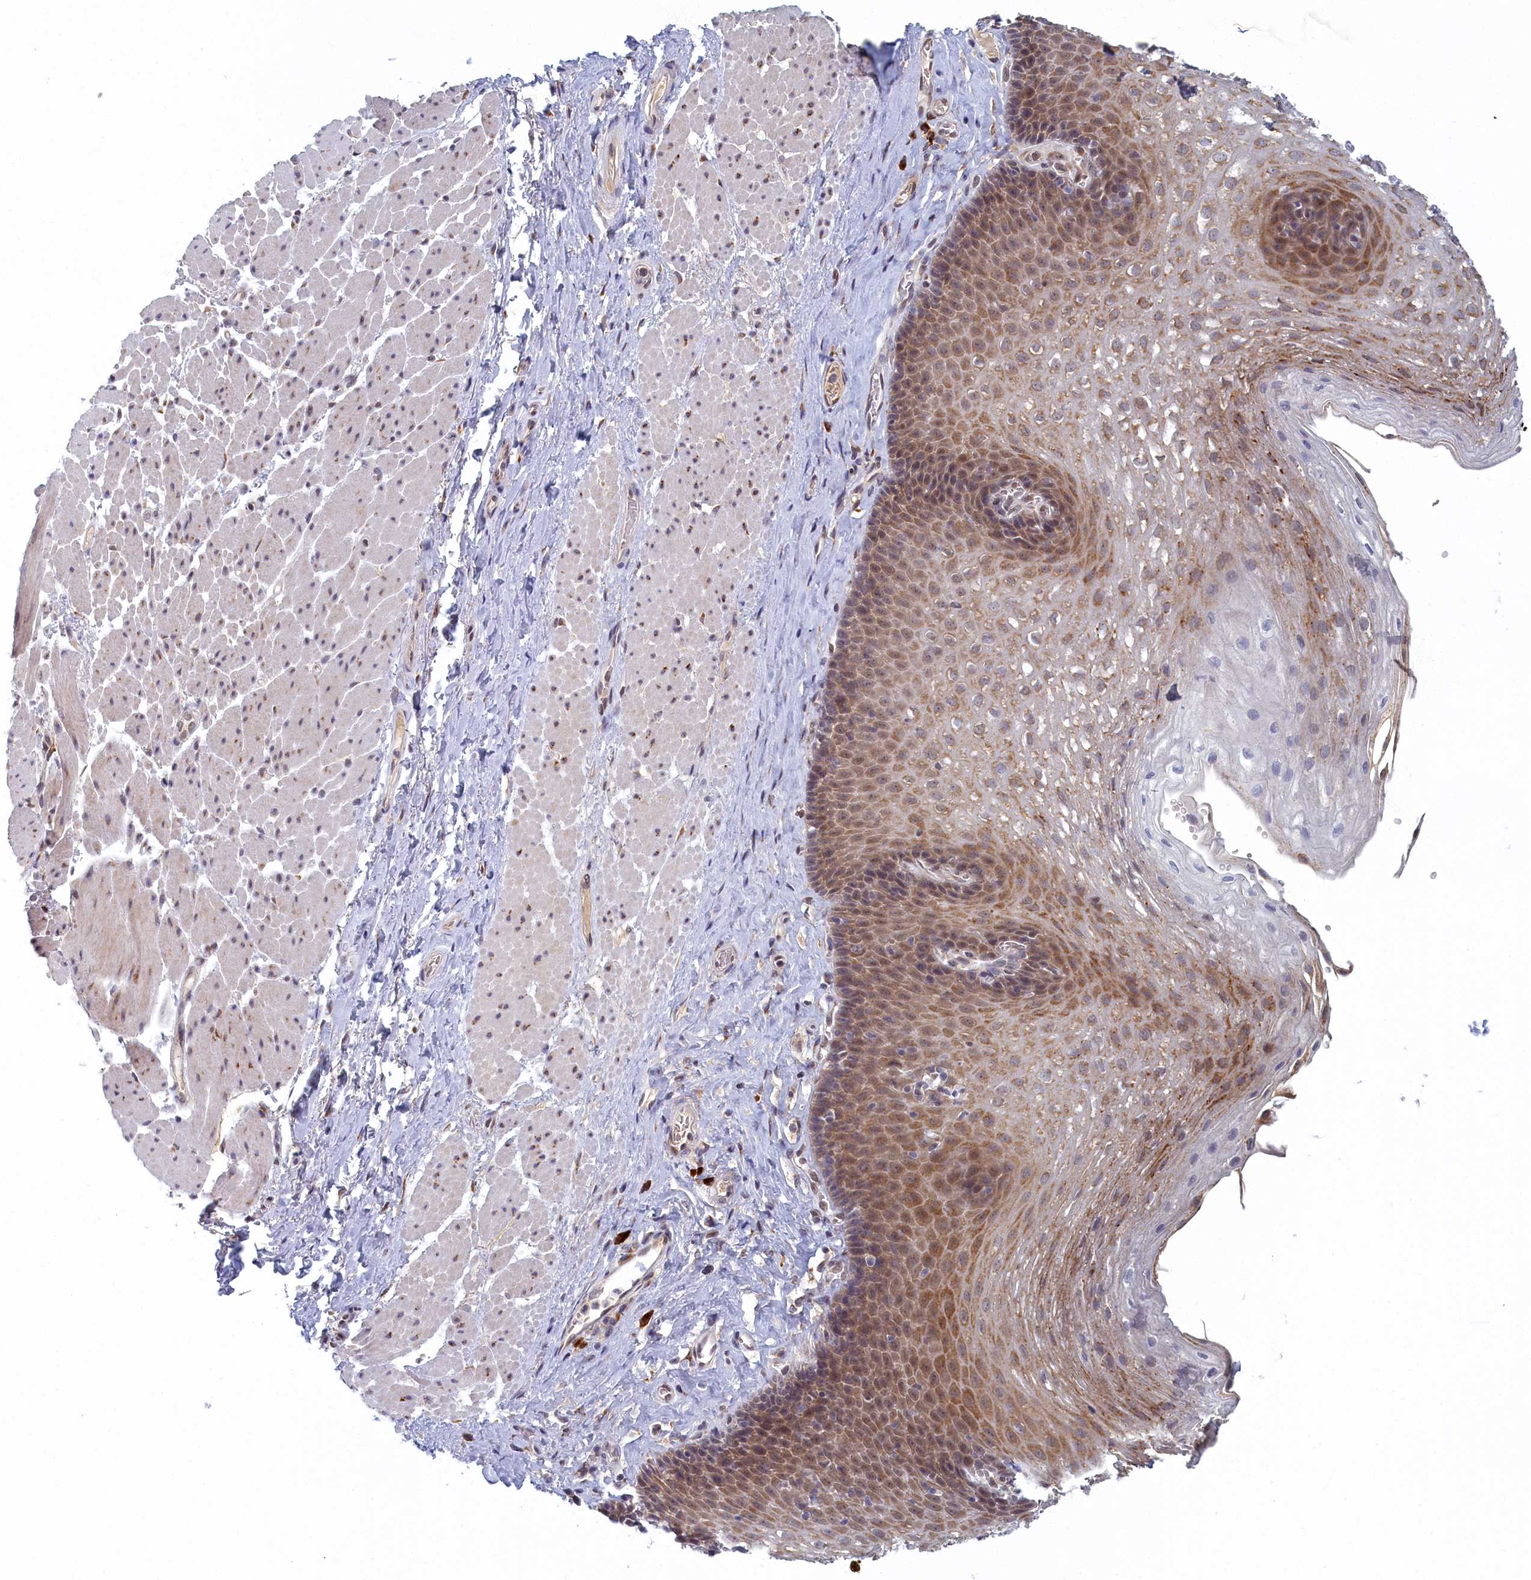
{"staining": {"intensity": "moderate", "quantity": ">75%", "location": "cytoplasmic/membranous,nuclear"}, "tissue": "esophagus", "cell_type": "Squamous epithelial cells", "image_type": "normal", "snomed": [{"axis": "morphology", "description": "Normal tissue, NOS"}, {"axis": "topography", "description": "Esophagus"}], "caption": "The micrograph demonstrates staining of normal esophagus, revealing moderate cytoplasmic/membranous,nuclear protein positivity (brown color) within squamous epithelial cells. The protein of interest is stained brown, and the nuclei are stained in blue (DAB IHC with brightfield microscopy, high magnification).", "gene": "DNAJC17", "patient": {"sex": "female", "age": 66}}